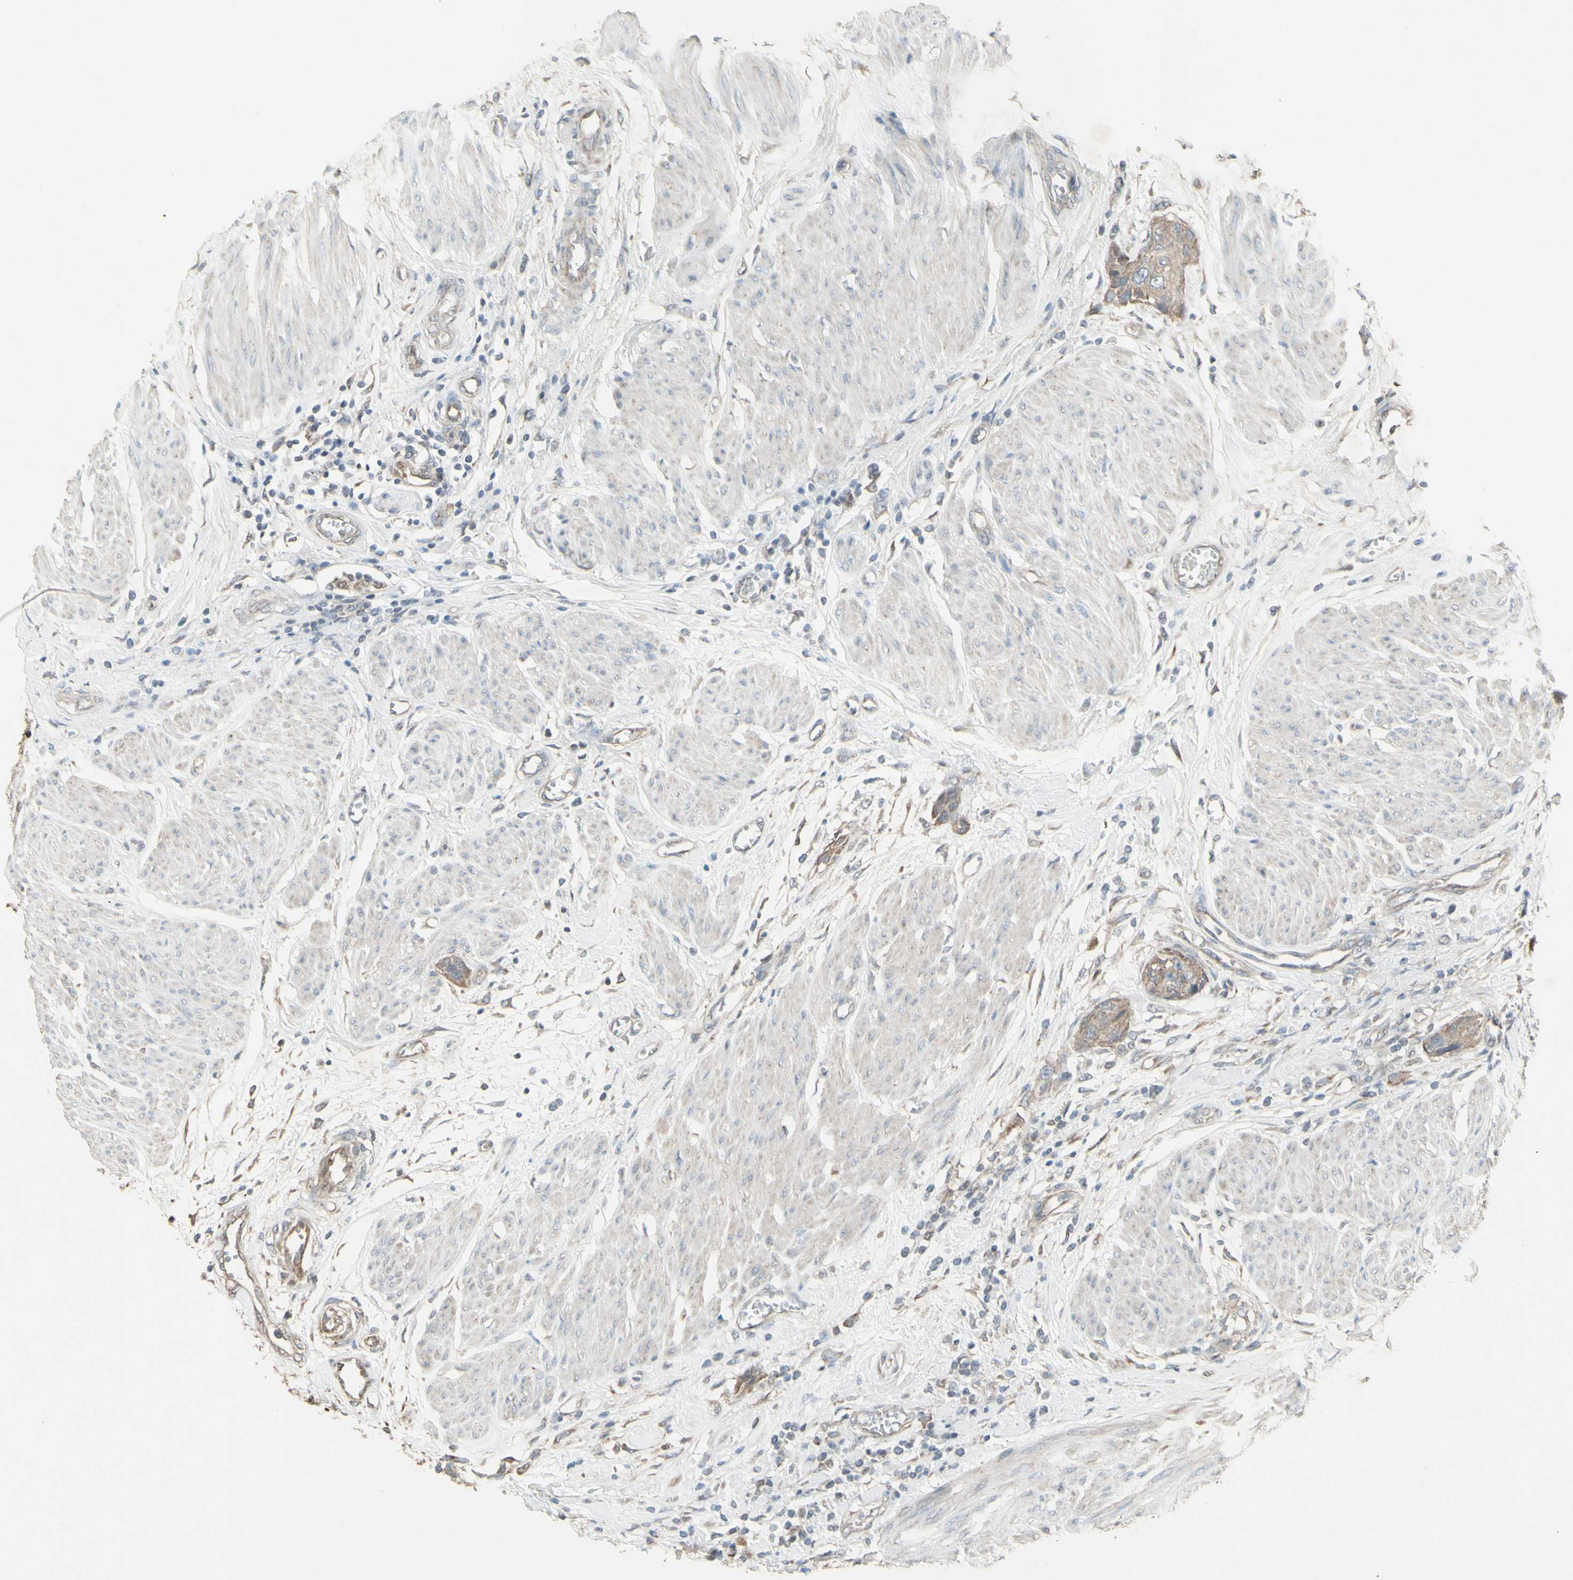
{"staining": {"intensity": "weak", "quantity": ">75%", "location": "cytoplasmic/membranous"}, "tissue": "urothelial cancer", "cell_type": "Tumor cells", "image_type": "cancer", "snomed": [{"axis": "morphology", "description": "Urothelial carcinoma, High grade"}, {"axis": "topography", "description": "Urinary bladder"}], "caption": "Urothelial cancer was stained to show a protein in brown. There is low levels of weak cytoplasmic/membranous expression in approximately >75% of tumor cells.", "gene": "FXYD3", "patient": {"sex": "male", "age": 35}}